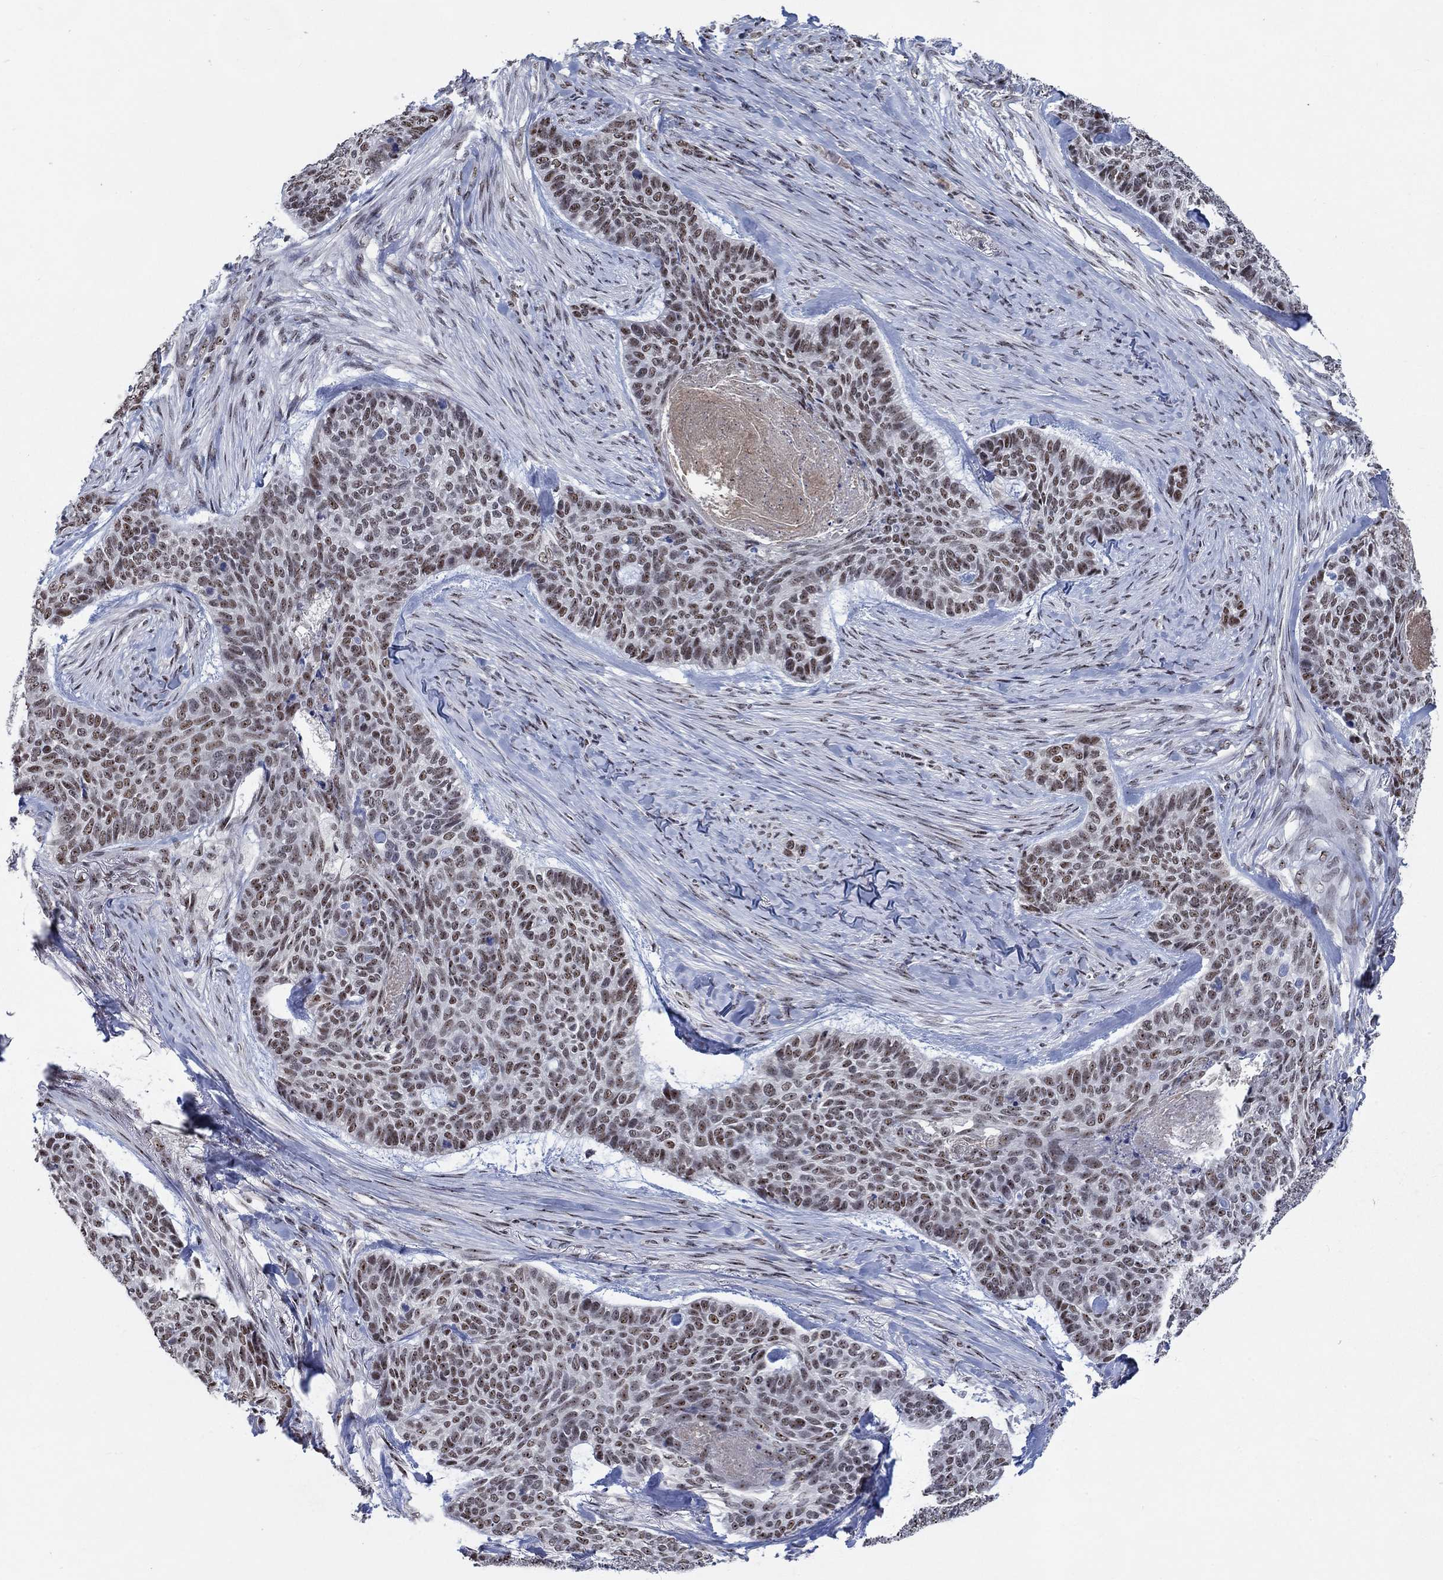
{"staining": {"intensity": "strong", "quantity": "25%-75%", "location": "nuclear"}, "tissue": "skin cancer", "cell_type": "Tumor cells", "image_type": "cancer", "snomed": [{"axis": "morphology", "description": "Basal cell carcinoma"}, {"axis": "topography", "description": "Skin"}], "caption": "Immunohistochemistry micrograph of neoplastic tissue: human skin cancer stained using immunohistochemistry shows high levels of strong protein expression localized specifically in the nuclear of tumor cells, appearing as a nuclear brown color.", "gene": "HTN1", "patient": {"sex": "female", "age": 69}}